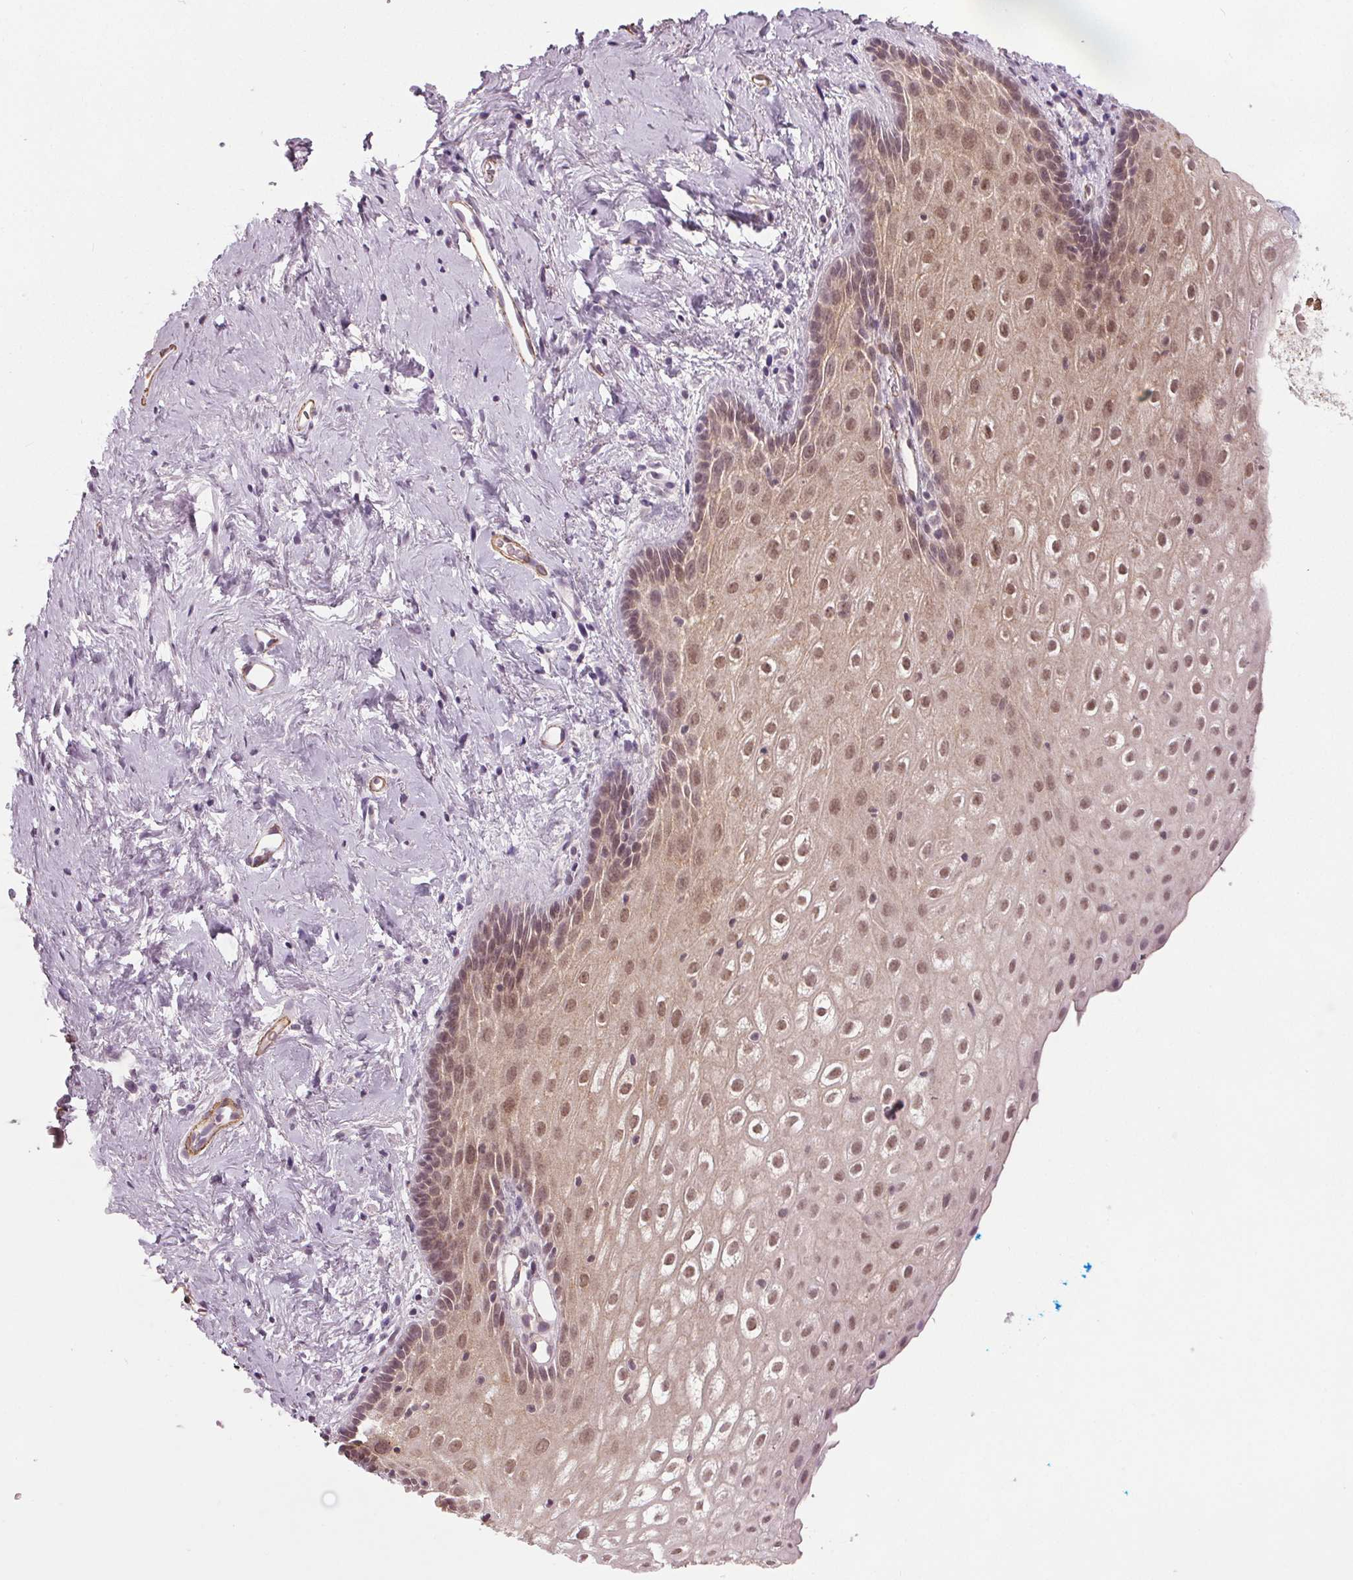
{"staining": {"intensity": "moderate", "quantity": "25%-75%", "location": "nuclear"}, "tissue": "vagina", "cell_type": "Squamous epithelial cells", "image_type": "normal", "snomed": [{"axis": "morphology", "description": "Normal tissue, NOS"}, {"axis": "morphology", "description": "Adenocarcinoma, NOS"}, {"axis": "topography", "description": "Rectum"}, {"axis": "topography", "description": "Vagina"}, {"axis": "topography", "description": "Peripheral nerve tissue"}], "caption": "Vagina stained with a brown dye exhibits moderate nuclear positive staining in about 25%-75% of squamous epithelial cells.", "gene": "PKP1", "patient": {"sex": "female", "age": 71}}